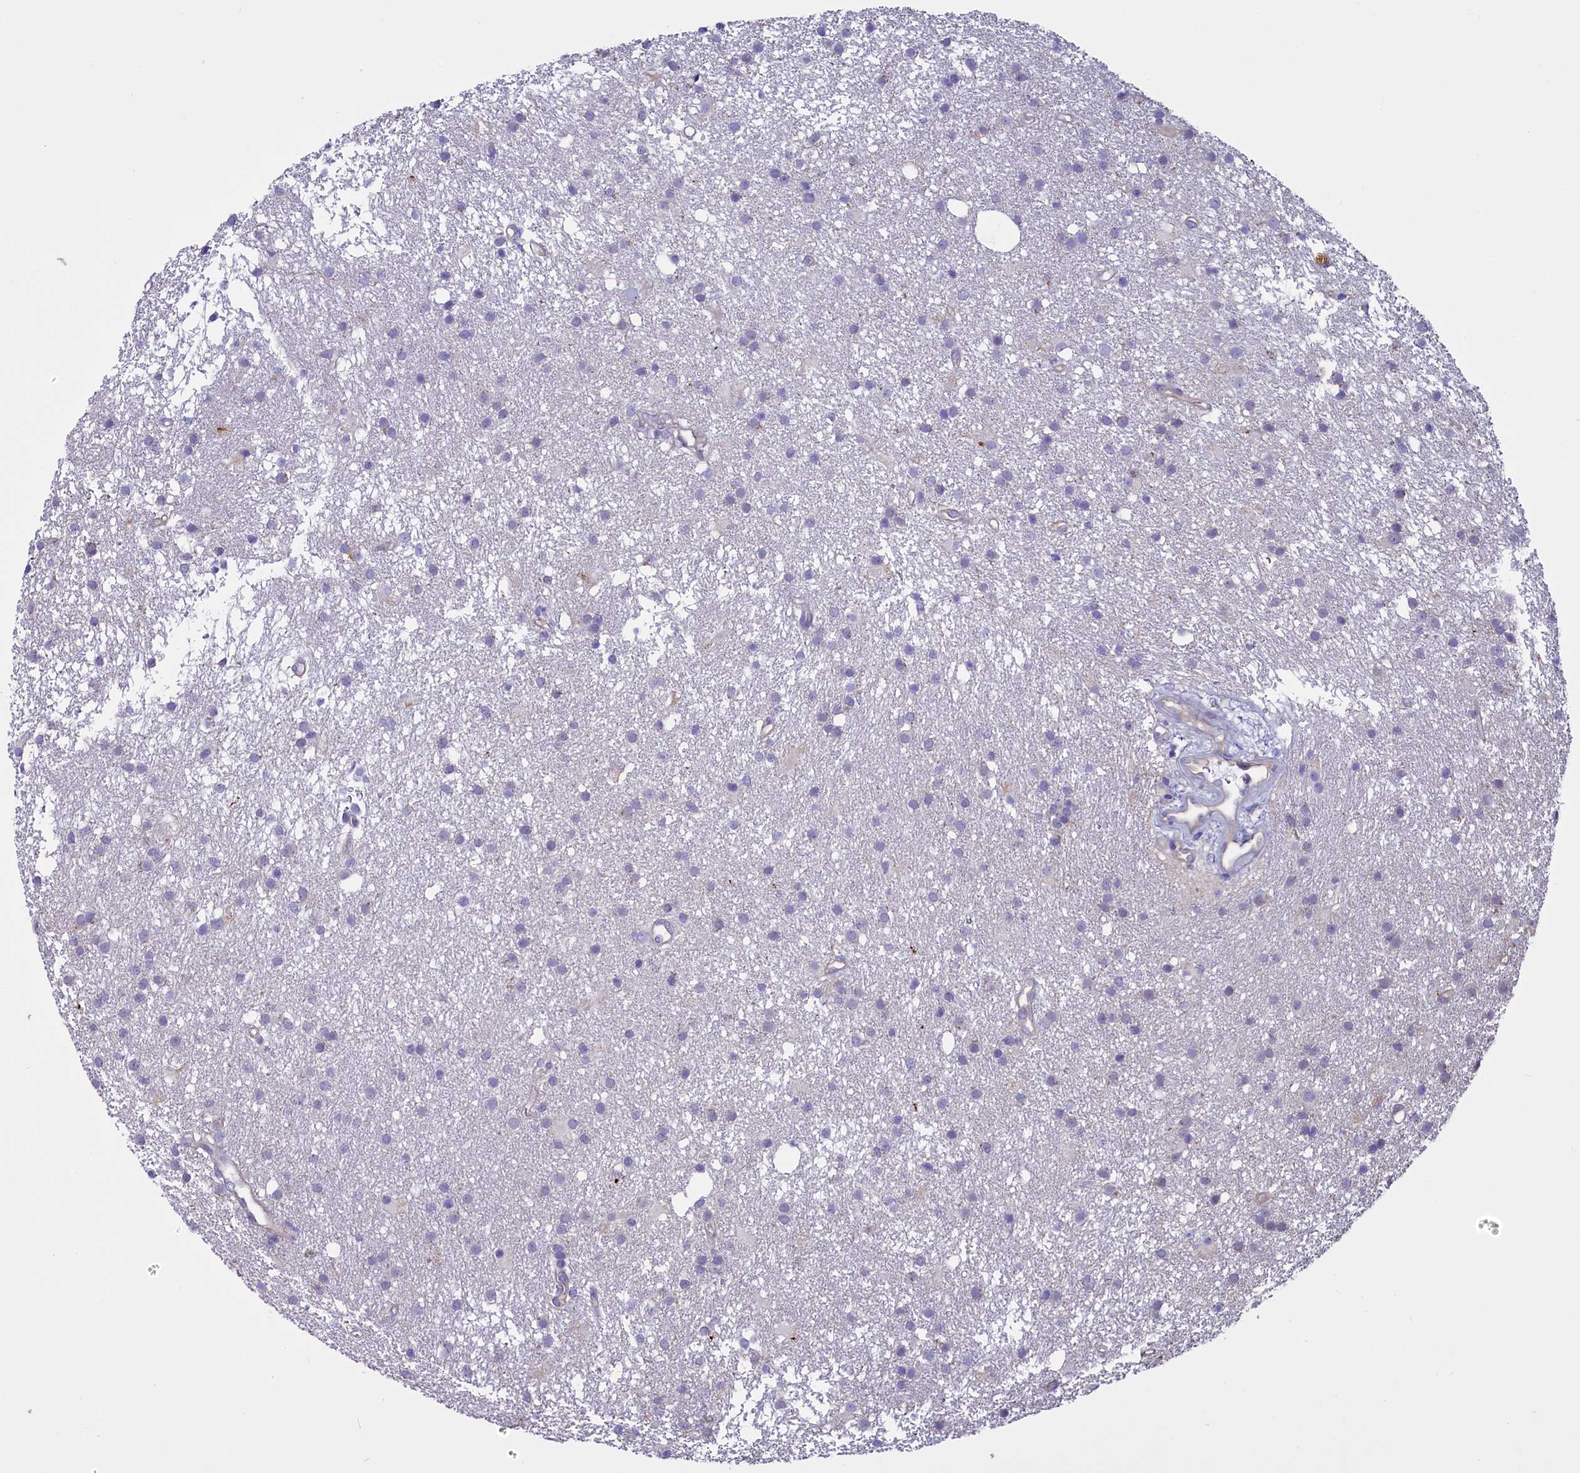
{"staining": {"intensity": "negative", "quantity": "none", "location": "none"}, "tissue": "glioma", "cell_type": "Tumor cells", "image_type": "cancer", "snomed": [{"axis": "morphology", "description": "Glioma, malignant, High grade"}, {"axis": "topography", "description": "Brain"}], "caption": "The micrograph shows no staining of tumor cells in glioma.", "gene": "PDILT", "patient": {"sex": "male", "age": 77}}